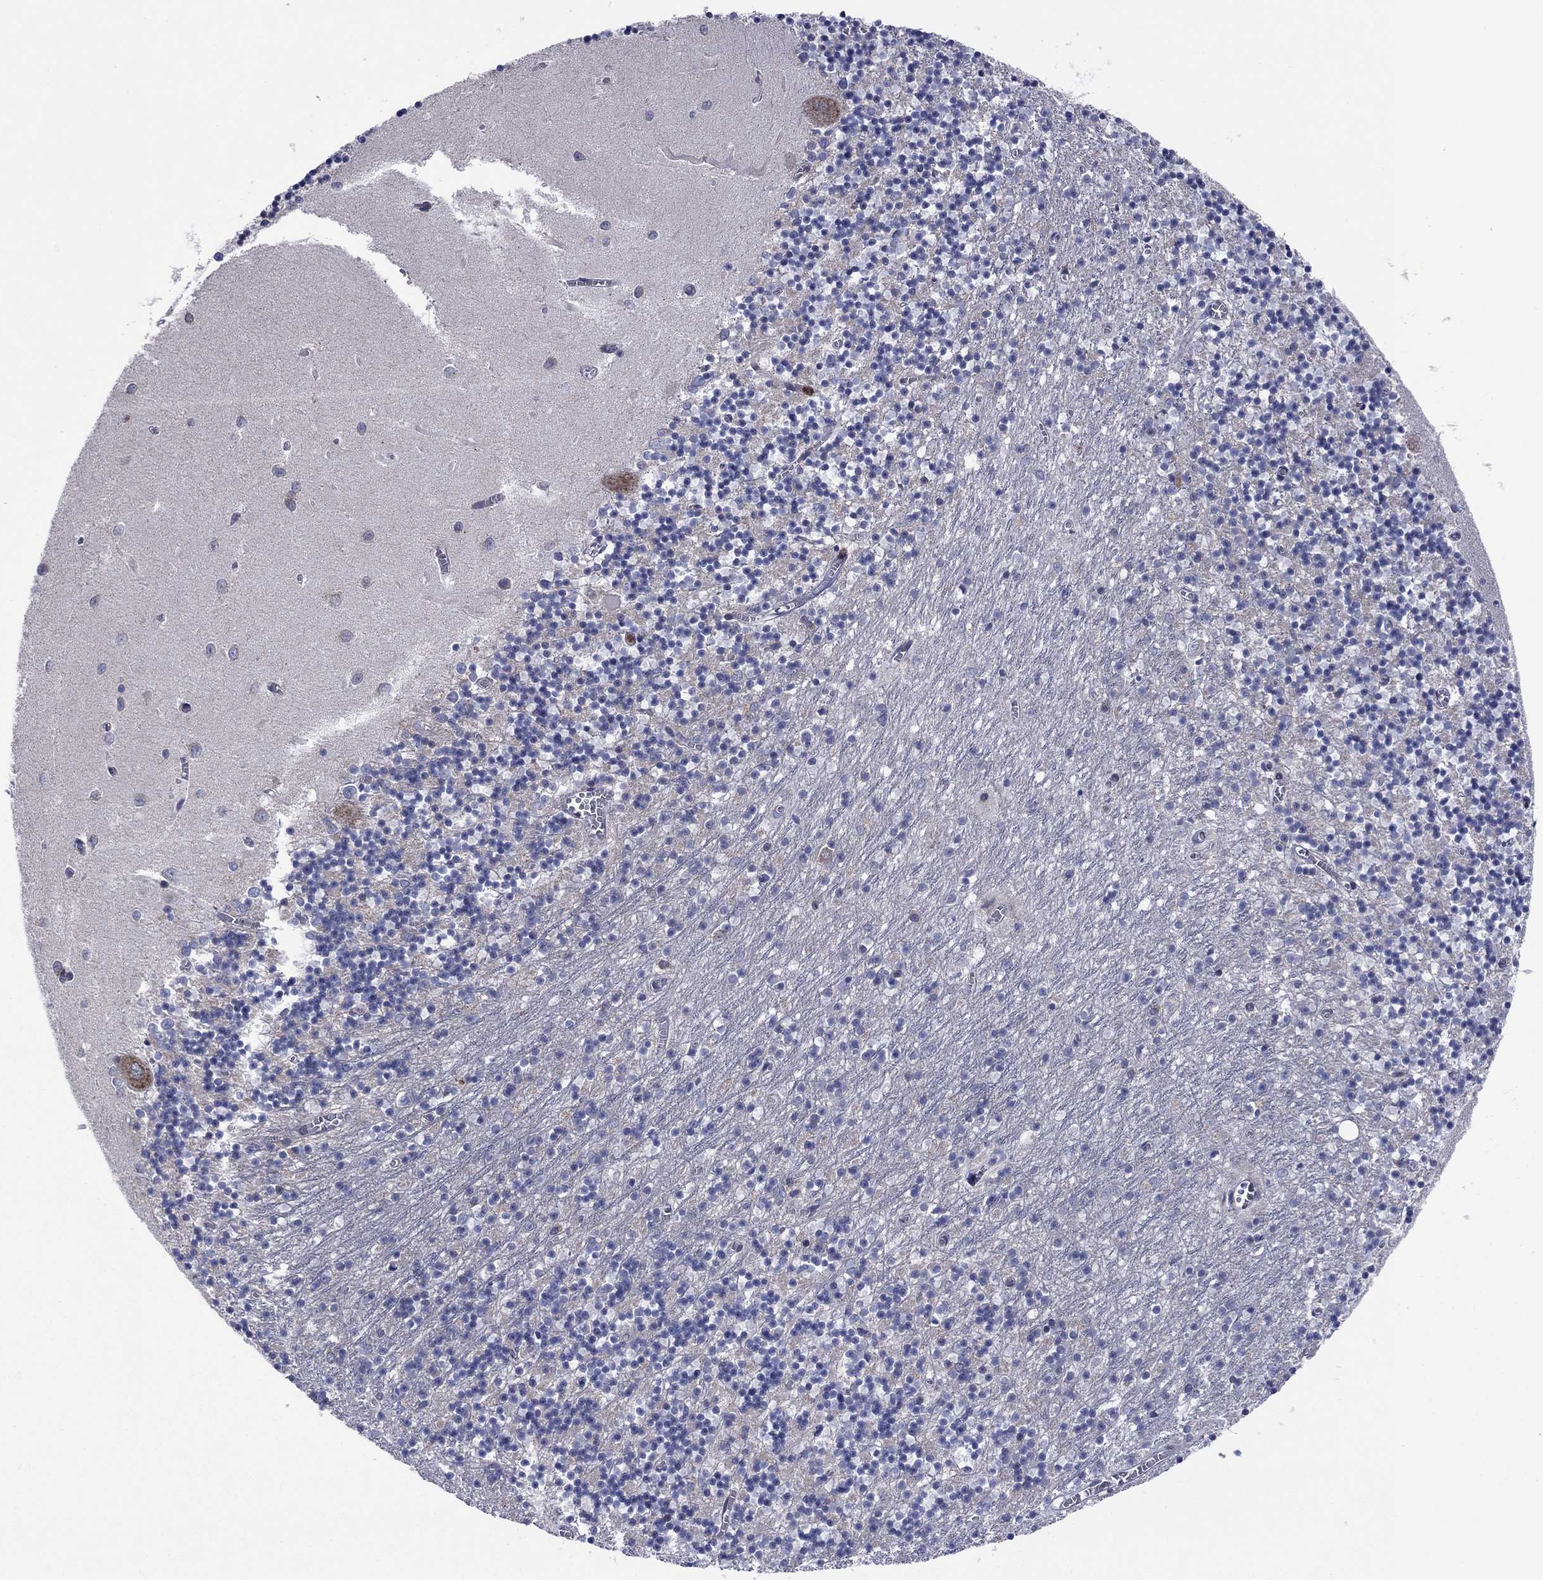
{"staining": {"intensity": "negative", "quantity": "none", "location": "none"}, "tissue": "cerebellum", "cell_type": "Cells in granular layer", "image_type": "normal", "snomed": [{"axis": "morphology", "description": "Normal tissue, NOS"}, {"axis": "topography", "description": "Cerebellum"}], "caption": "High magnification brightfield microscopy of benign cerebellum stained with DAB (3,3'-diaminobenzidine) (brown) and counterstained with hematoxylin (blue): cells in granular layer show no significant positivity. (DAB immunohistochemistry (IHC) visualized using brightfield microscopy, high magnification).", "gene": "GPR155", "patient": {"sex": "female", "age": 64}}